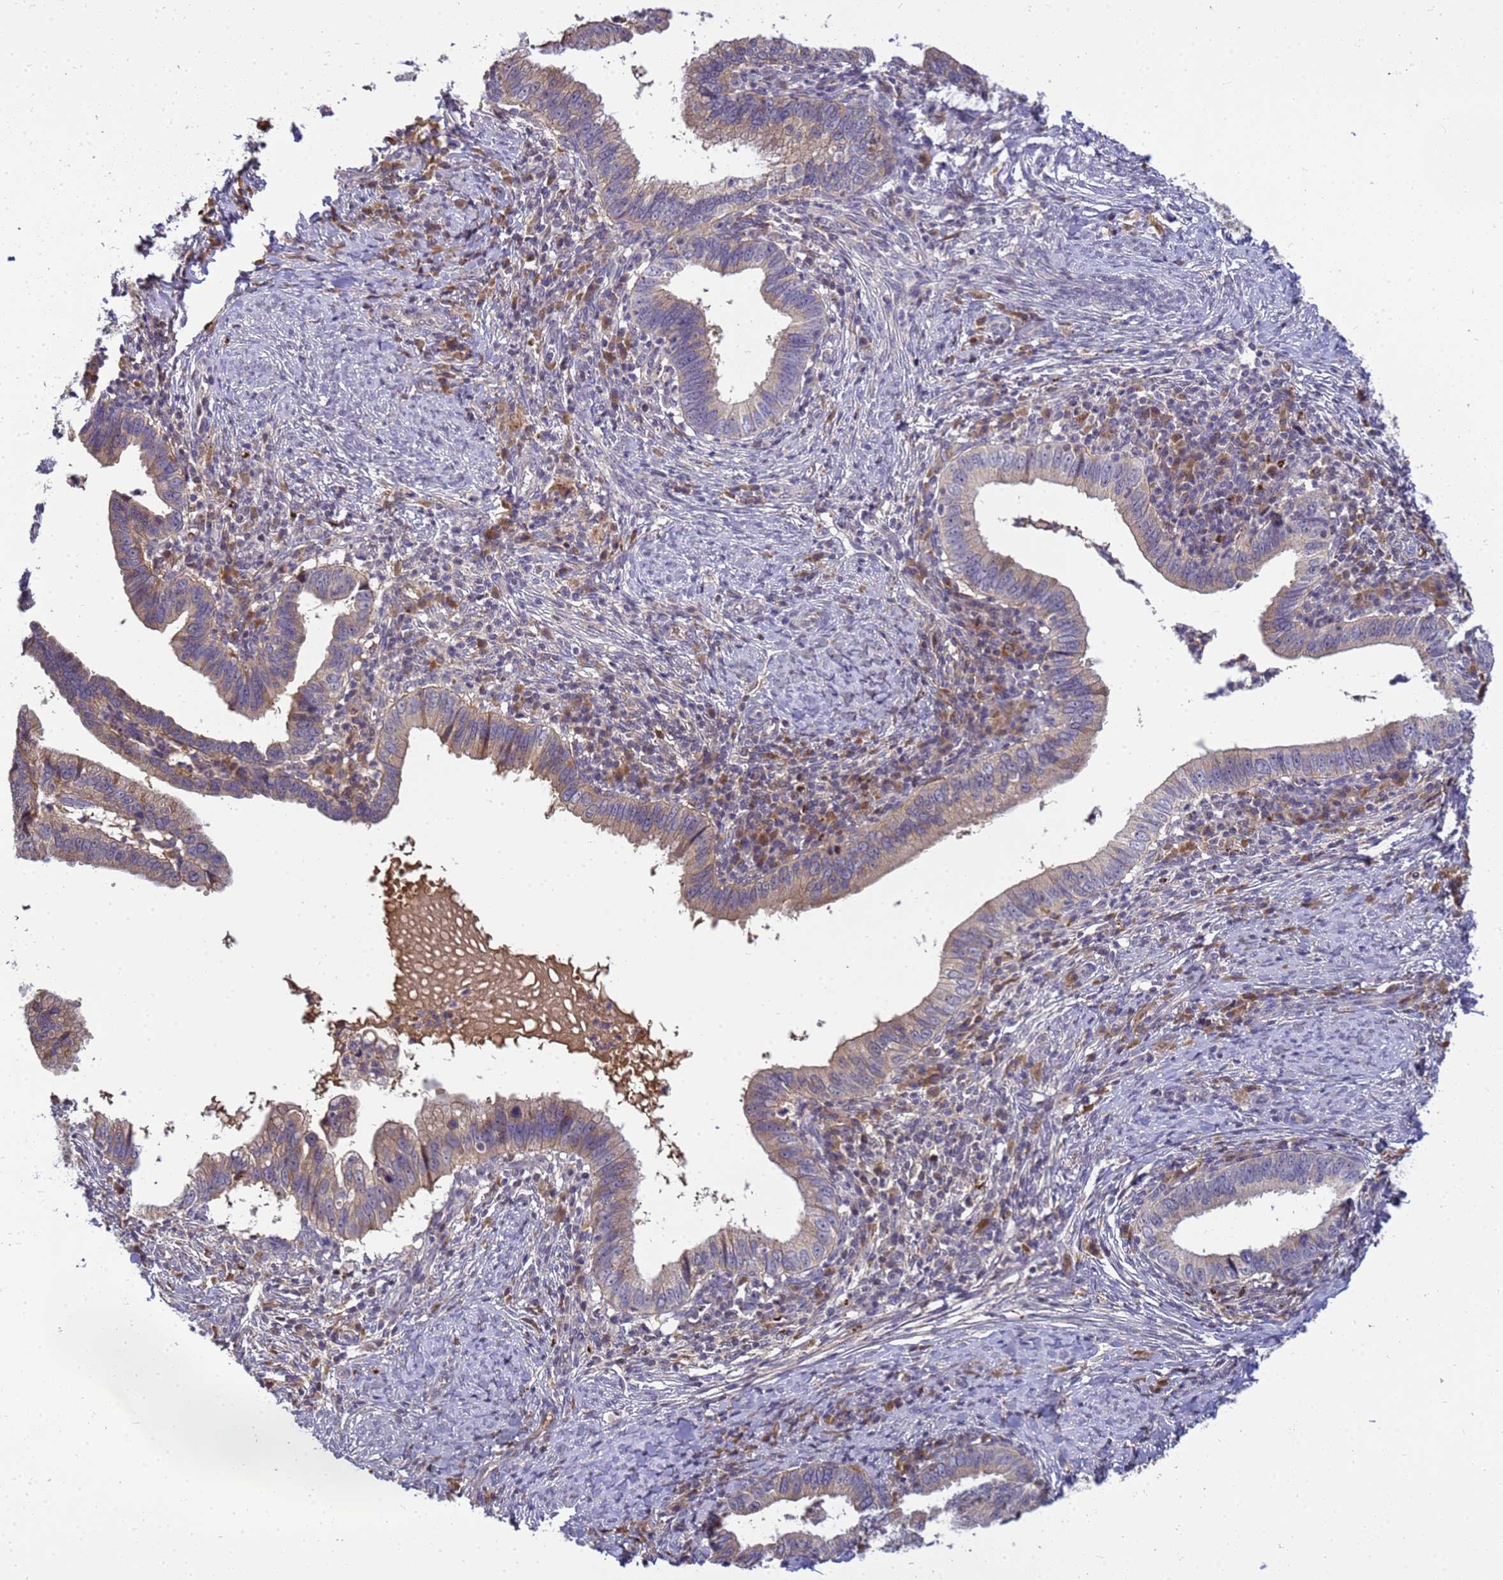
{"staining": {"intensity": "weak", "quantity": ">75%", "location": "cytoplasmic/membranous"}, "tissue": "cervical cancer", "cell_type": "Tumor cells", "image_type": "cancer", "snomed": [{"axis": "morphology", "description": "Adenocarcinoma, NOS"}, {"axis": "topography", "description": "Cervix"}], "caption": "Weak cytoplasmic/membranous protein staining is appreciated in about >75% of tumor cells in cervical cancer (adenocarcinoma). The protein is stained brown, and the nuclei are stained in blue (DAB IHC with brightfield microscopy, high magnification).", "gene": "TMEM74B", "patient": {"sex": "female", "age": 36}}